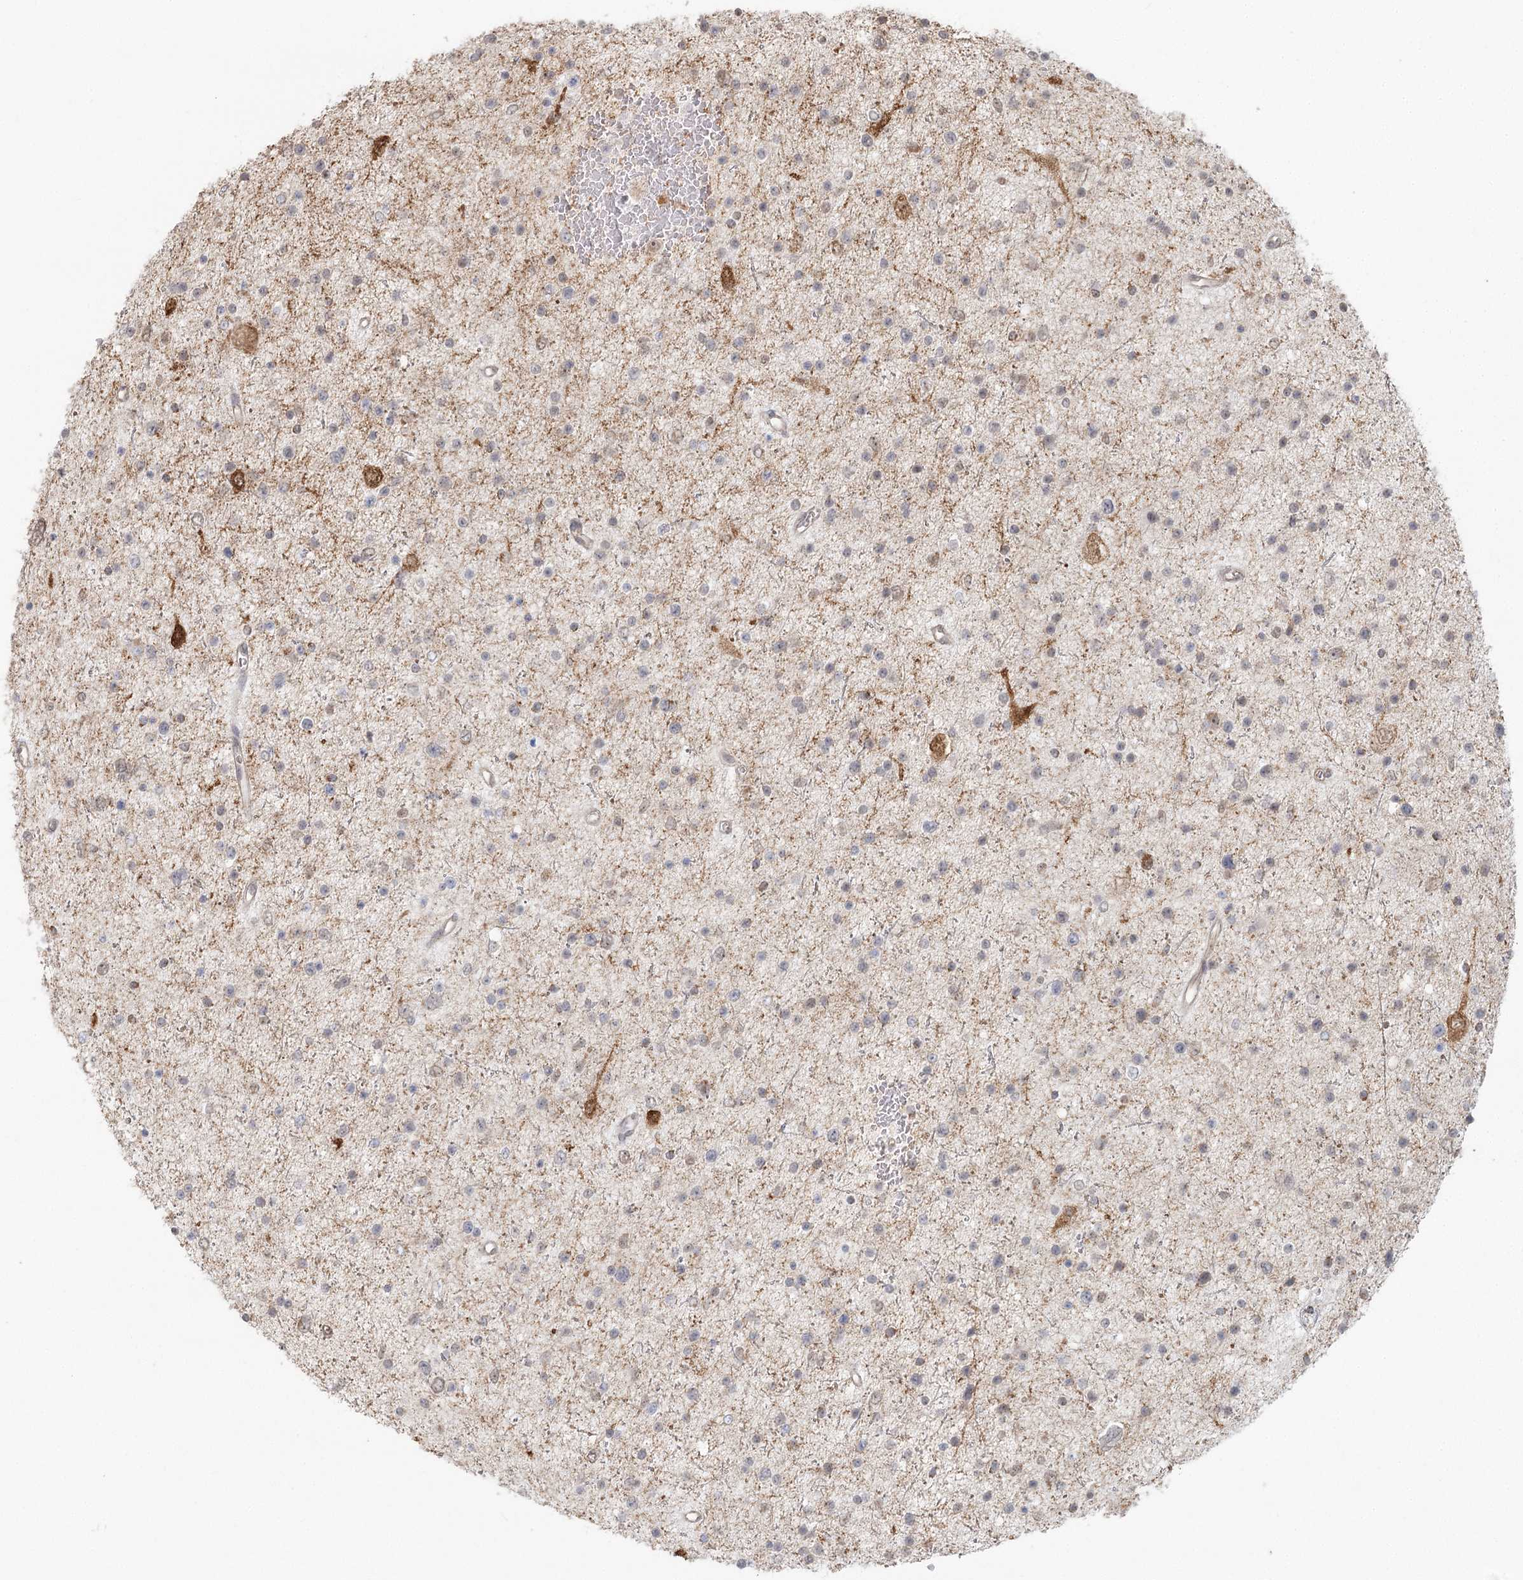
{"staining": {"intensity": "negative", "quantity": "none", "location": "none"}, "tissue": "glioma", "cell_type": "Tumor cells", "image_type": "cancer", "snomed": [{"axis": "morphology", "description": "Glioma, malignant, Low grade"}, {"axis": "topography", "description": "Brain"}], "caption": "This is a image of immunohistochemistry (IHC) staining of glioma, which shows no positivity in tumor cells.", "gene": "LACTB", "patient": {"sex": "female", "age": 37}}